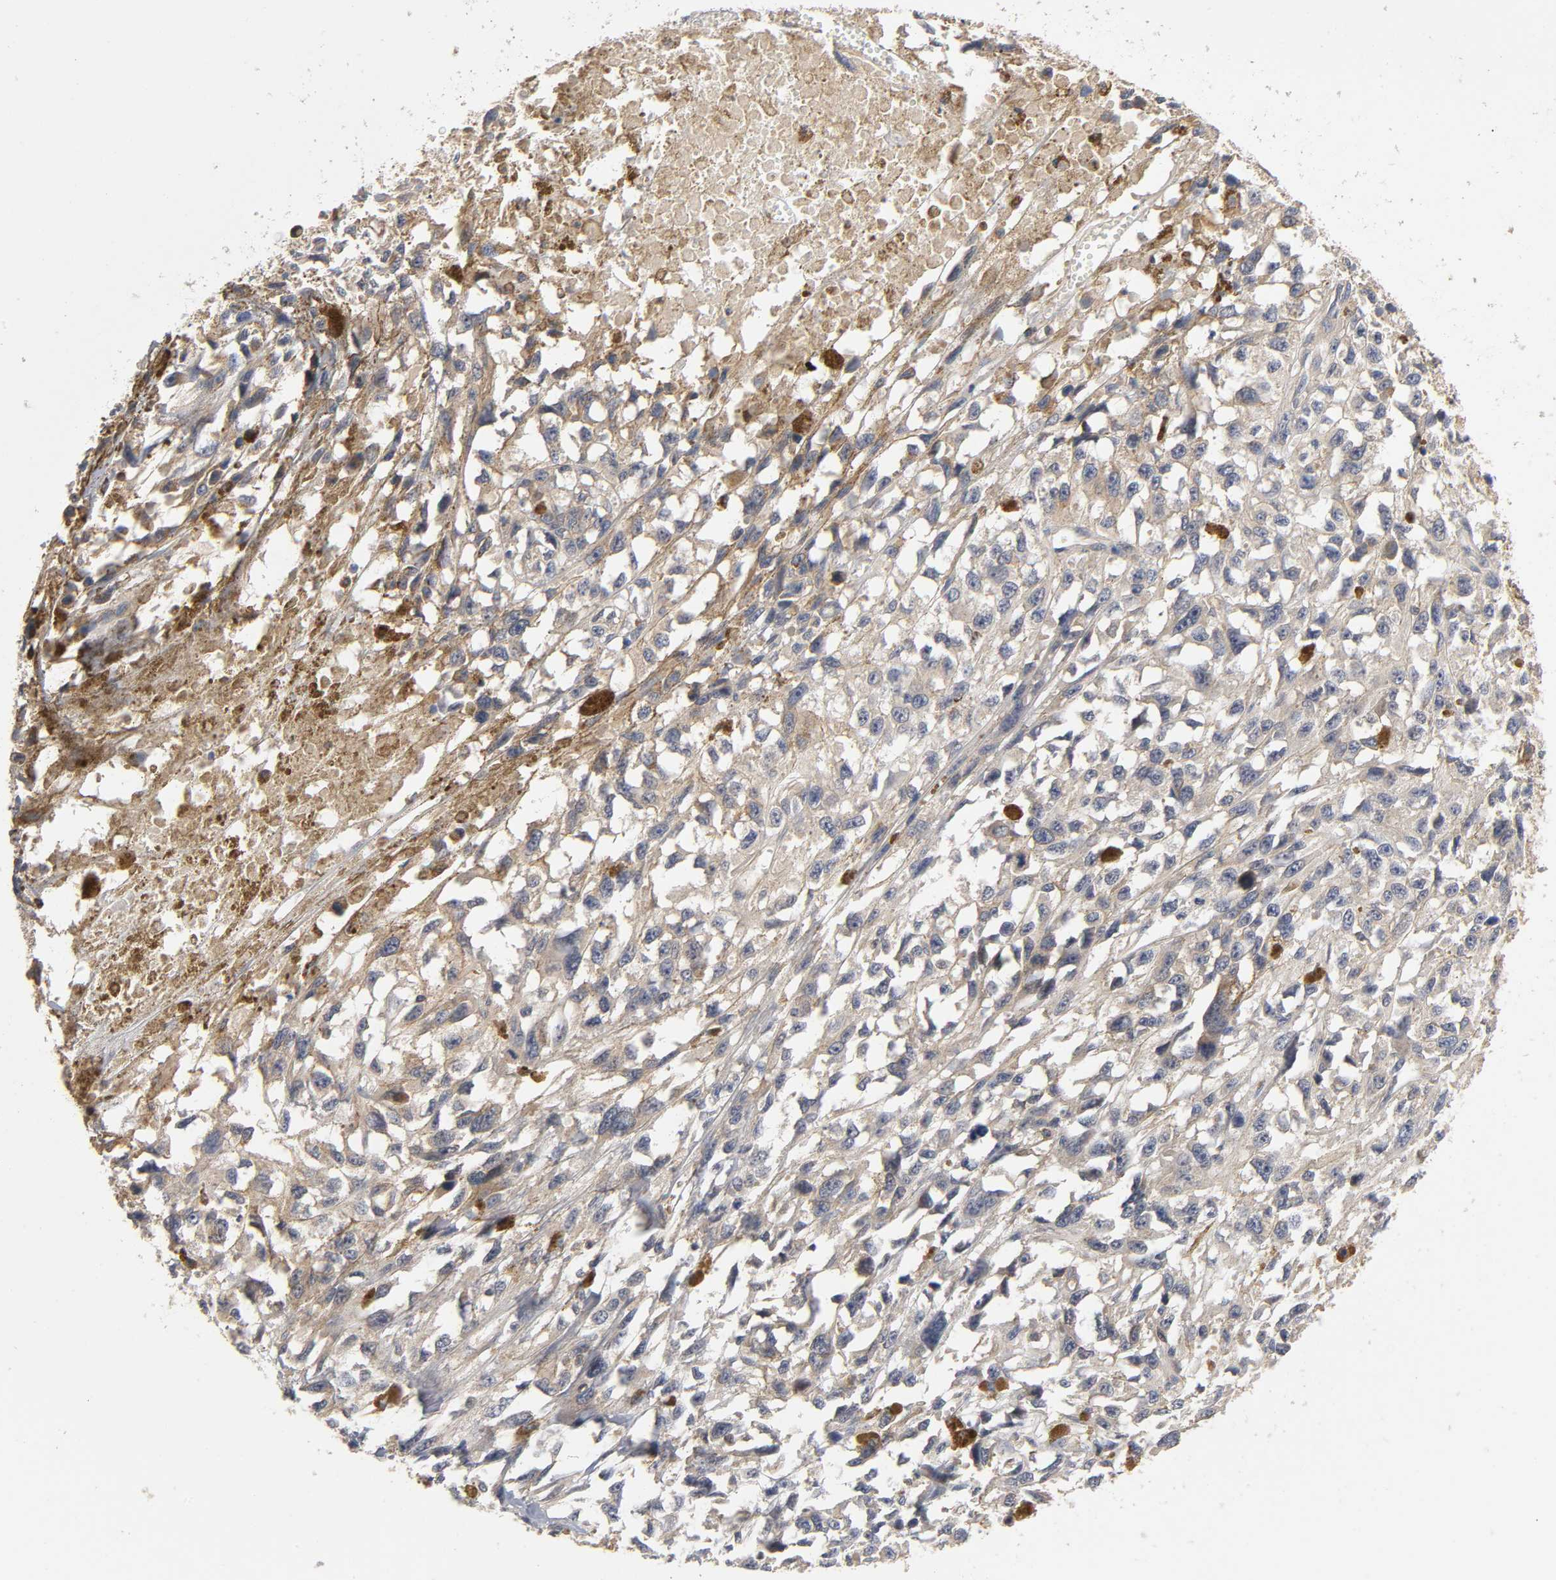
{"staining": {"intensity": "moderate", "quantity": ">75%", "location": "cytoplasmic/membranous"}, "tissue": "melanoma", "cell_type": "Tumor cells", "image_type": "cancer", "snomed": [{"axis": "morphology", "description": "Malignant melanoma, Metastatic site"}, {"axis": "topography", "description": "Lymph node"}], "caption": "Immunohistochemical staining of malignant melanoma (metastatic site) displays moderate cytoplasmic/membranous protein expression in about >75% of tumor cells. (DAB (3,3'-diaminobenzidine) IHC, brown staining for protein, blue staining for nuclei).", "gene": "ACTR2", "patient": {"sex": "male", "age": 59}}